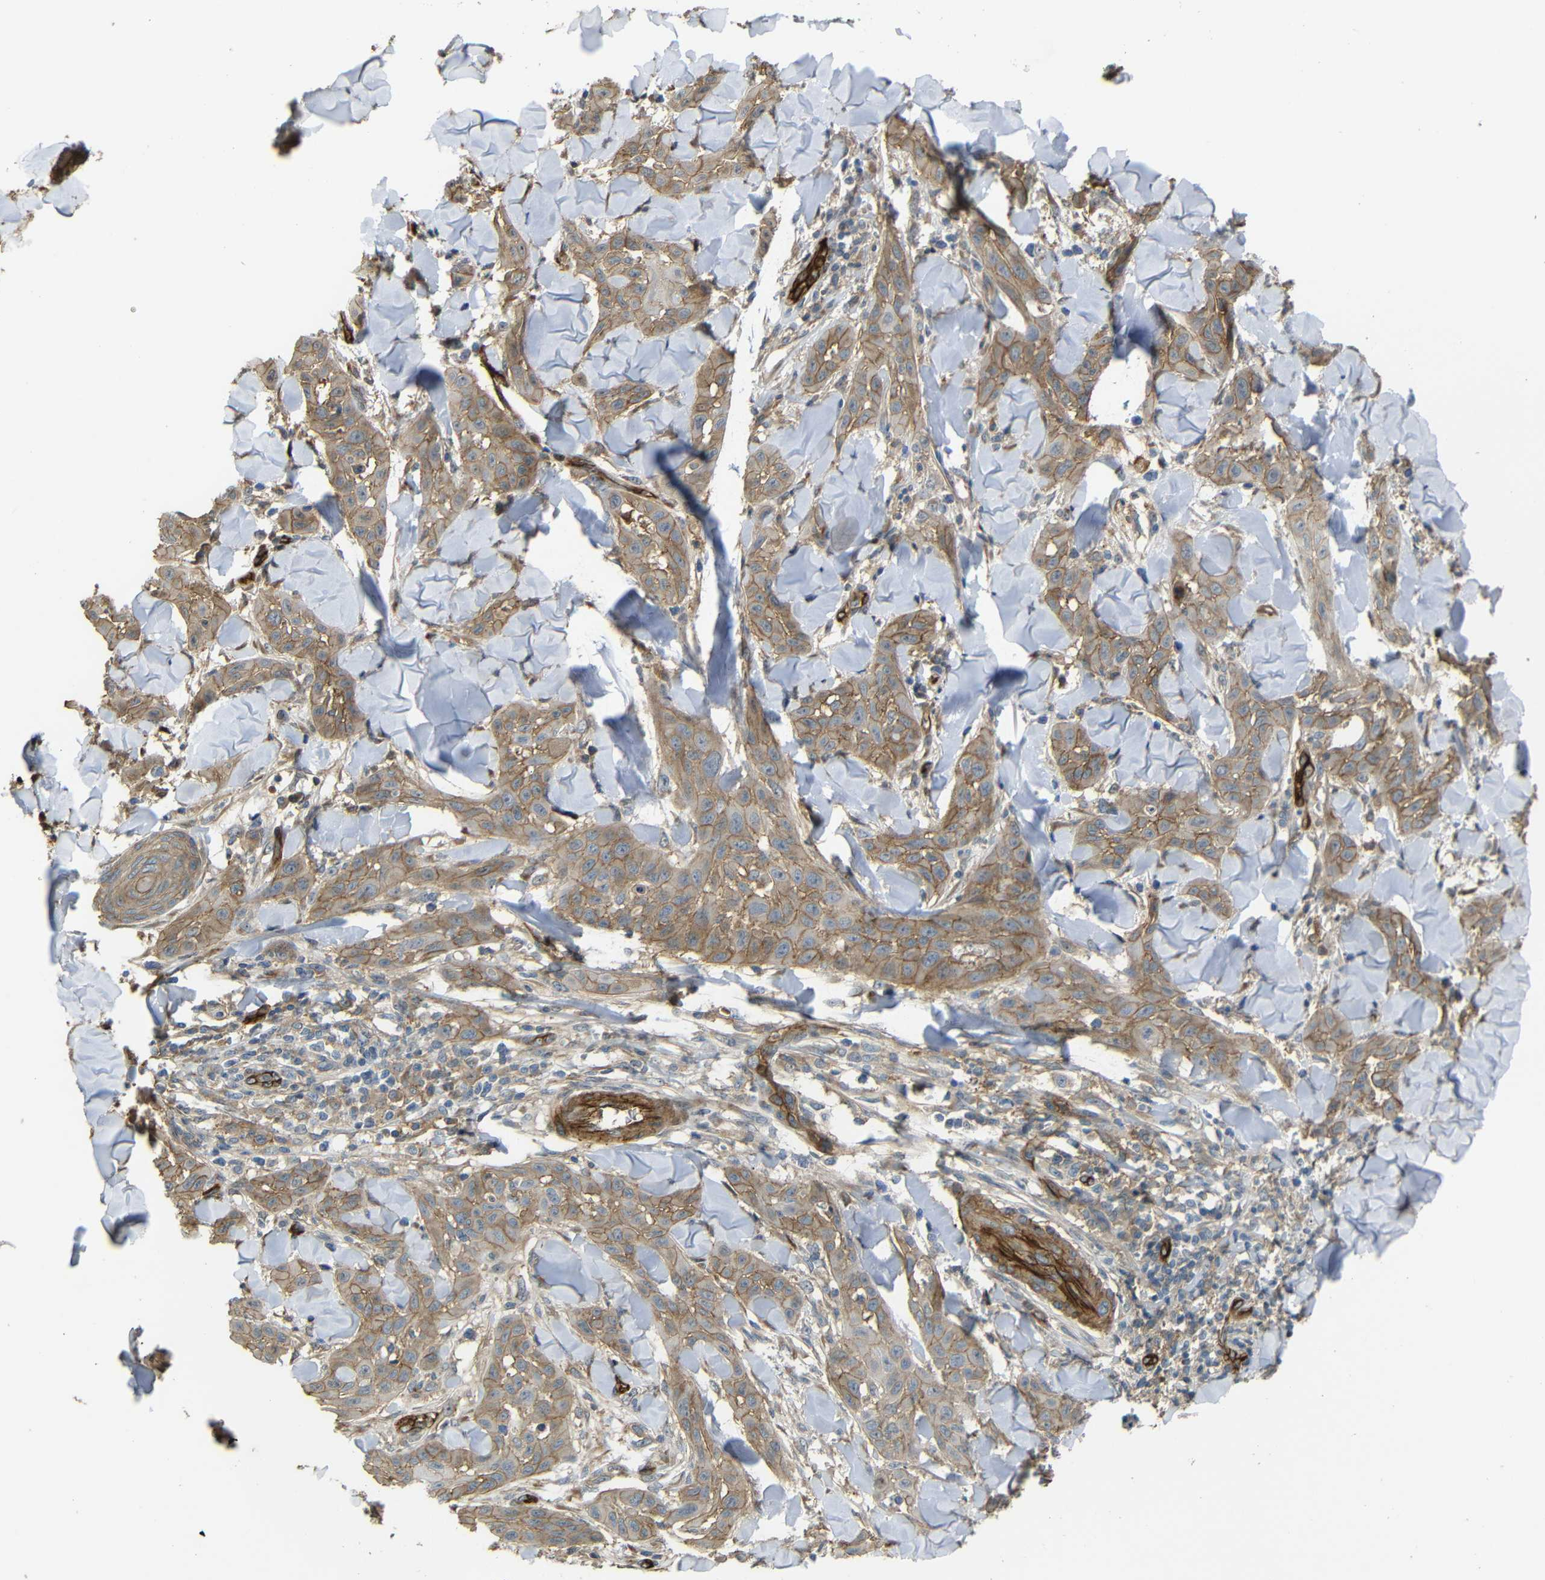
{"staining": {"intensity": "moderate", "quantity": ">75%", "location": "cytoplasmic/membranous"}, "tissue": "skin cancer", "cell_type": "Tumor cells", "image_type": "cancer", "snomed": [{"axis": "morphology", "description": "Squamous cell carcinoma, NOS"}, {"axis": "topography", "description": "Skin"}], "caption": "Protein staining reveals moderate cytoplasmic/membranous staining in about >75% of tumor cells in squamous cell carcinoma (skin). The staining was performed using DAB (3,3'-diaminobenzidine) to visualize the protein expression in brown, while the nuclei were stained in blue with hematoxylin (Magnification: 20x).", "gene": "RELL1", "patient": {"sex": "male", "age": 24}}